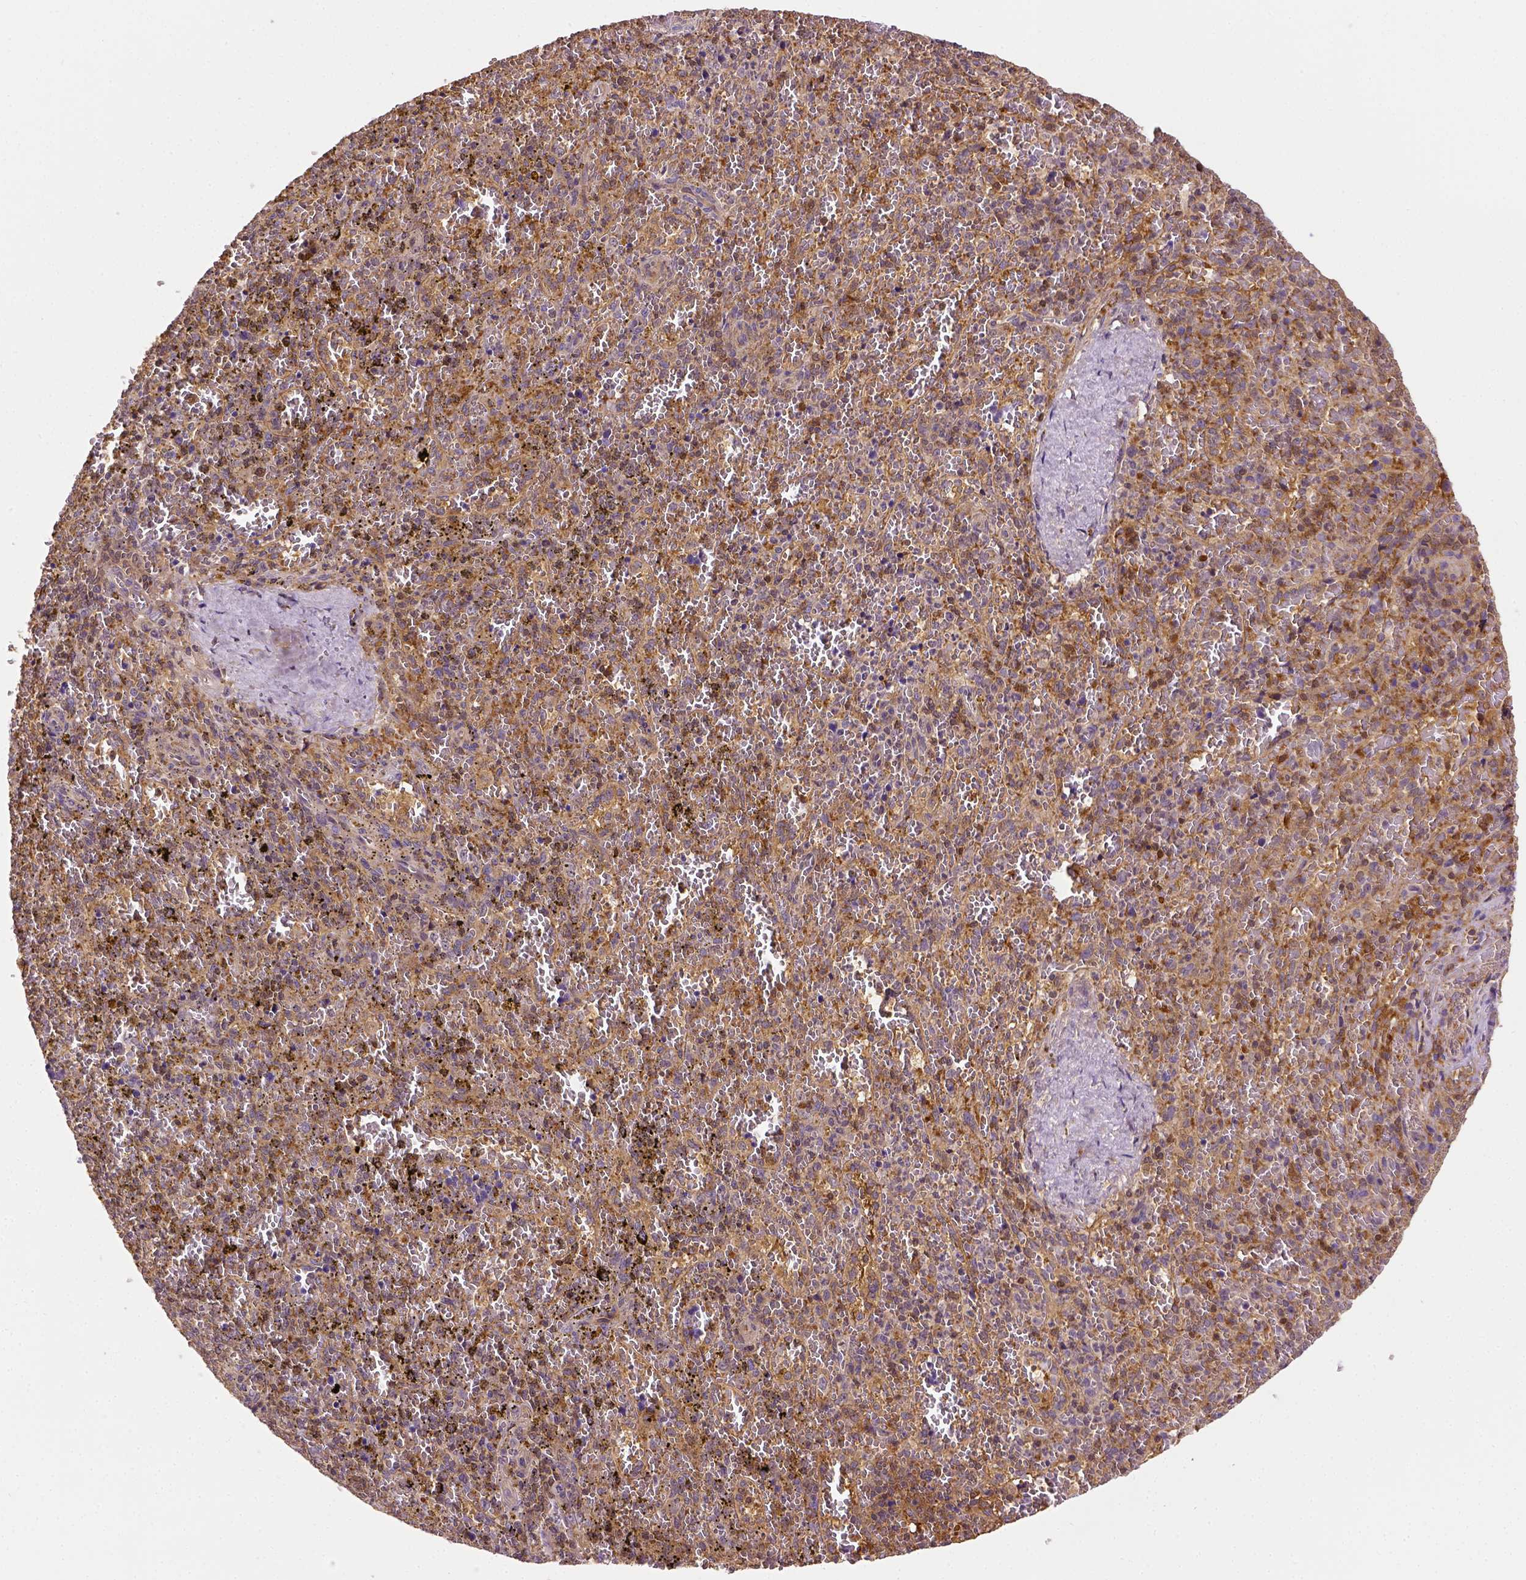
{"staining": {"intensity": "strong", "quantity": "<25%", "location": "cytoplasmic/membranous"}, "tissue": "spleen", "cell_type": "Cells in red pulp", "image_type": "normal", "snomed": [{"axis": "morphology", "description": "Normal tissue, NOS"}, {"axis": "topography", "description": "Spleen"}], "caption": "Cells in red pulp show strong cytoplasmic/membranous positivity in approximately <25% of cells in benign spleen. (Stains: DAB (3,3'-diaminobenzidine) in brown, nuclei in blue, Microscopy: brightfield microscopy at high magnification).", "gene": "MATK", "patient": {"sex": "female", "age": 50}}